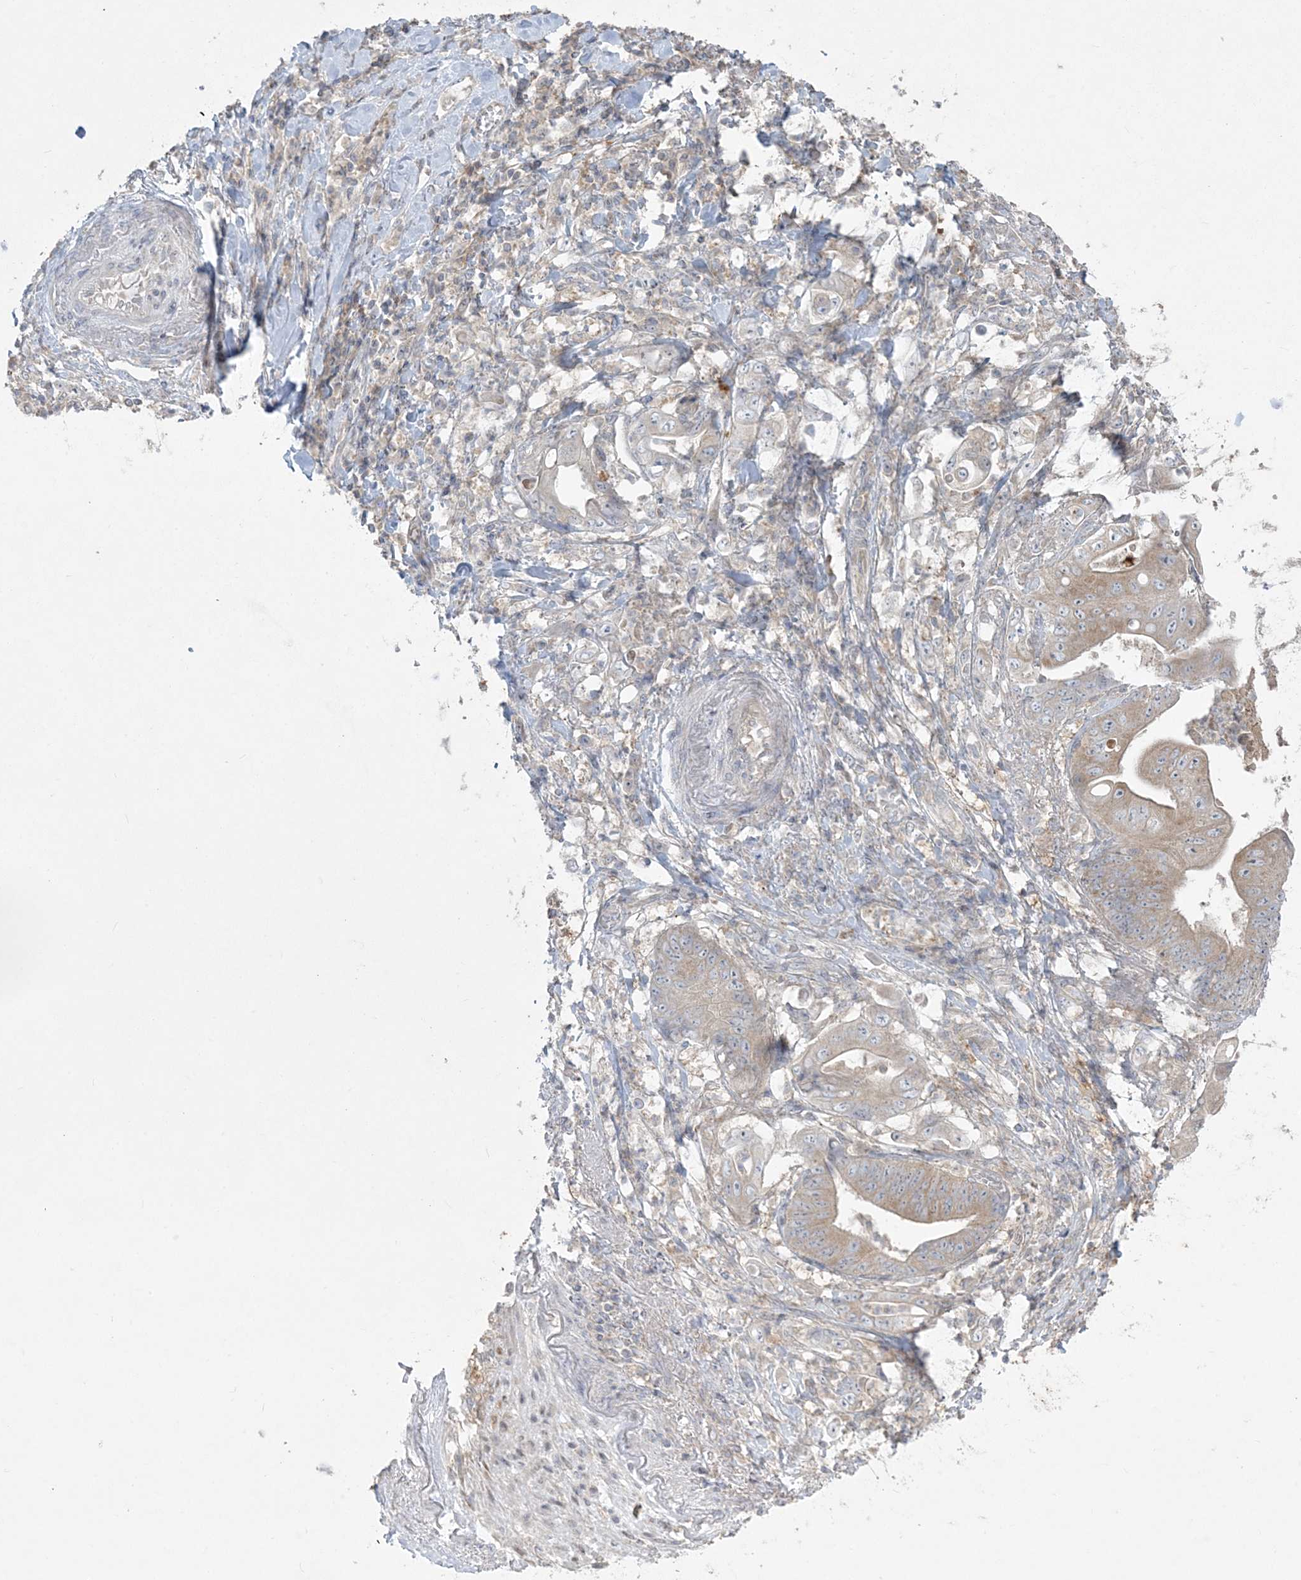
{"staining": {"intensity": "moderate", "quantity": ">75%", "location": "cytoplasmic/membranous"}, "tissue": "stomach cancer", "cell_type": "Tumor cells", "image_type": "cancer", "snomed": [{"axis": "morphology", "description": "Adenocarcinoma, NOS"}, {"axis": "topography", "description": "Stomach"}], "caption": "Stomach cancer tissue shows moderate cytoplasmic/membranous staining in approximately >75% of tumor cells, visualized by immunohistochemistry.", "gene": "ZC3H6", "patient": {"sex": "female", "age": 73}}